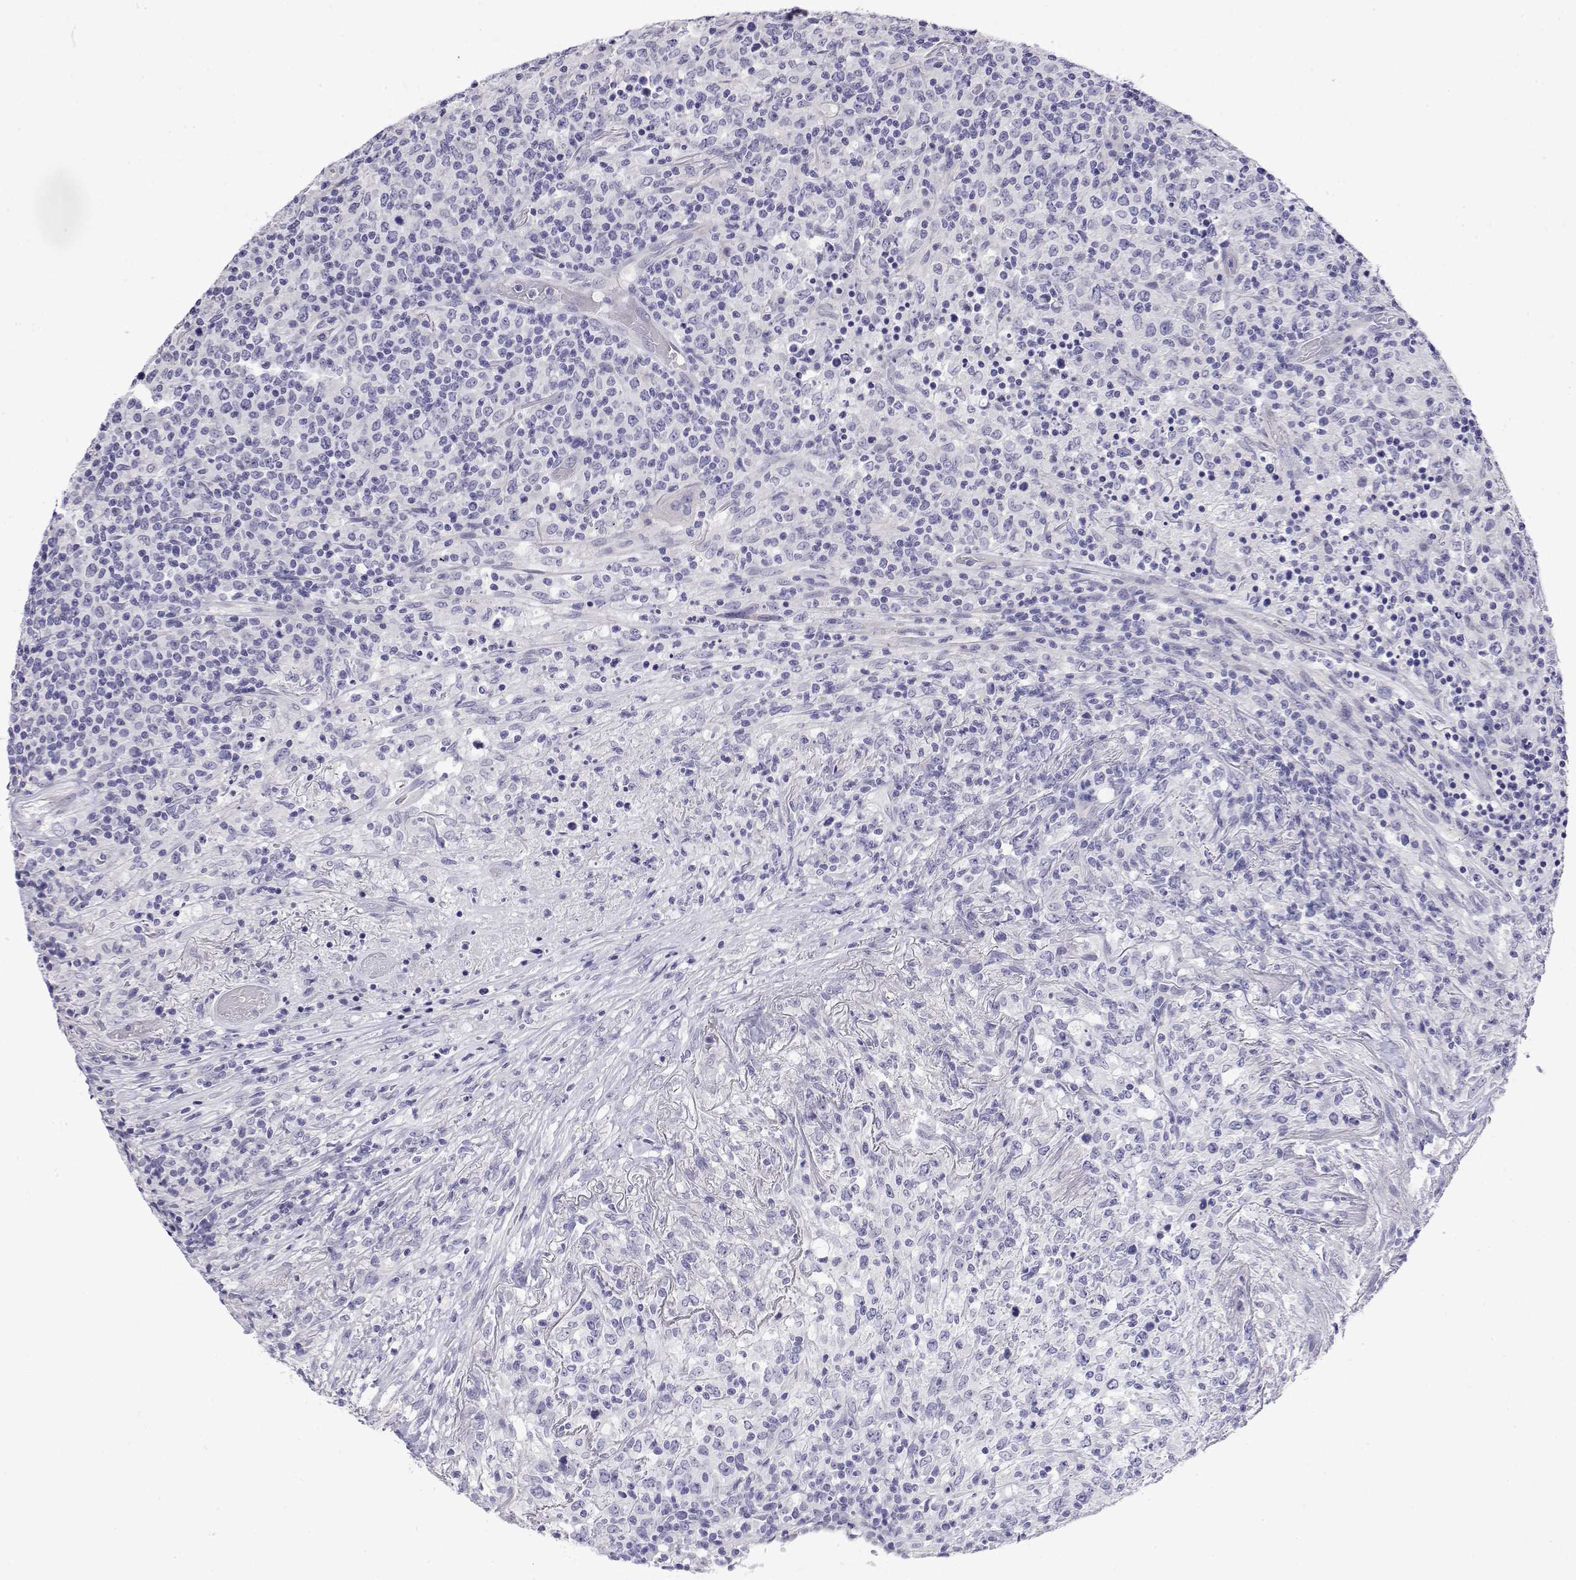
{"staining": {"intensity": "negative", "quantity": "none", "location": "none"}, "tissue": "lymphoma", "cell_type": "Tumor cells", "image_type": "cancer", "snomed": [{"axis": "morphology", "description": "Malignant lymphoma, non-Hodgkin's type, High grade"}, {"axis": "topography", "description": "Lung"}], "caption": "Lymphoma was stained to show a protein in brown. There is no significant positivity in tumor cells. (Brightfield microscopy of DAB (3,3'-diaminobenzidine) IHC at high magnification).", "gene": "LY6D", "patient": {"sex": "male", "age": 79}}